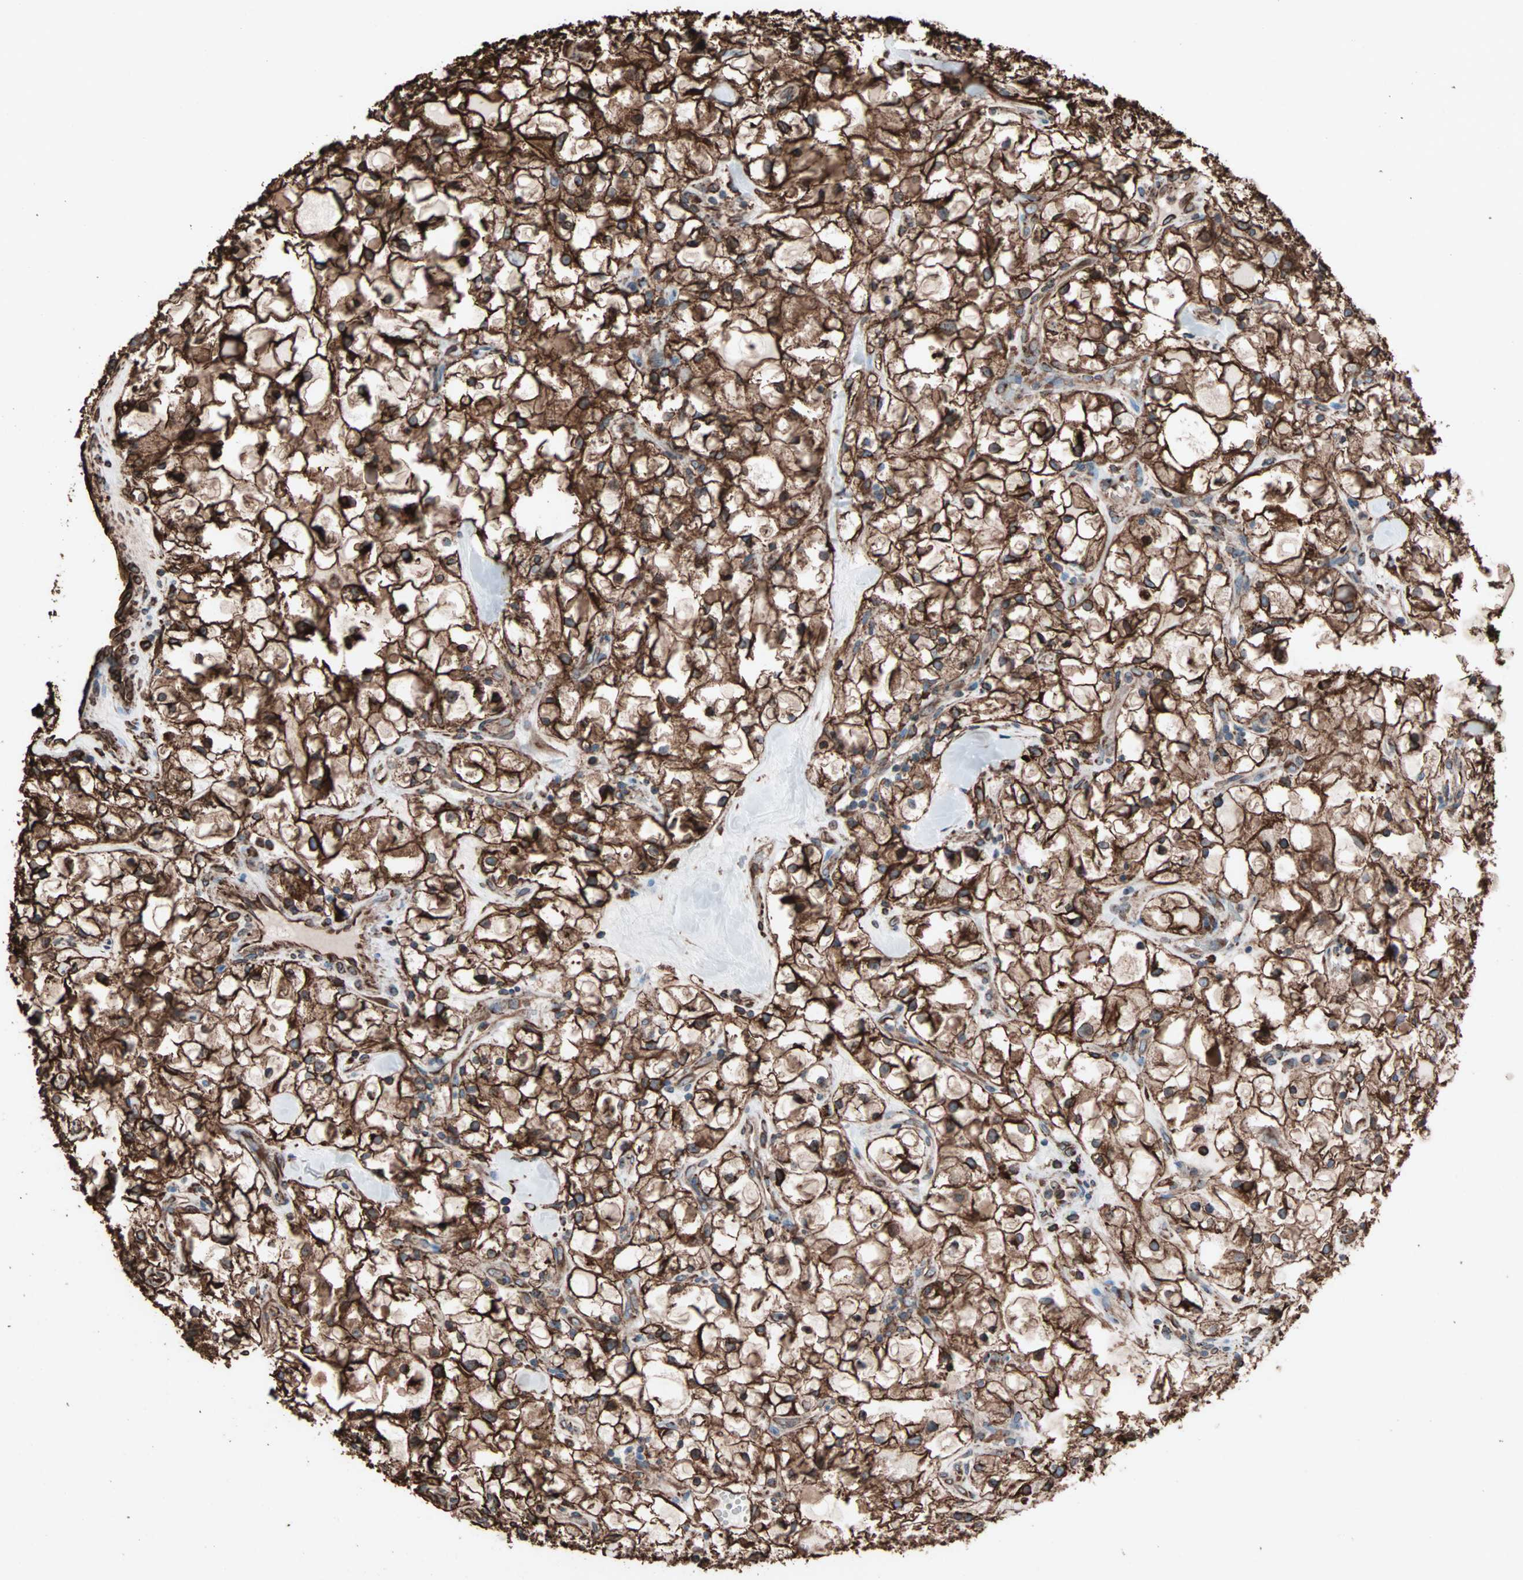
{"staining": {"intensity": "strong", "quantity": ">75%", "location": "cytoplasmic/membranous"}, "tissue": "renal cancer", "cell_type": "Tumor cells", "image_type": "cancer", "snomed": [{"axis": "morphology", "description": "Adenocarcinoma, NOS"}, {"axis": "topography", "description": "Kidney"}], "caption": "Human adenocarcinoma (renal) stained for a protein (brown) exhibits strong cytoplasmic/membranous positive expression in approximately >75% of tumor cells.", "gene": "HSP90B1", "patient": {"sex": "female", "age": 60}}